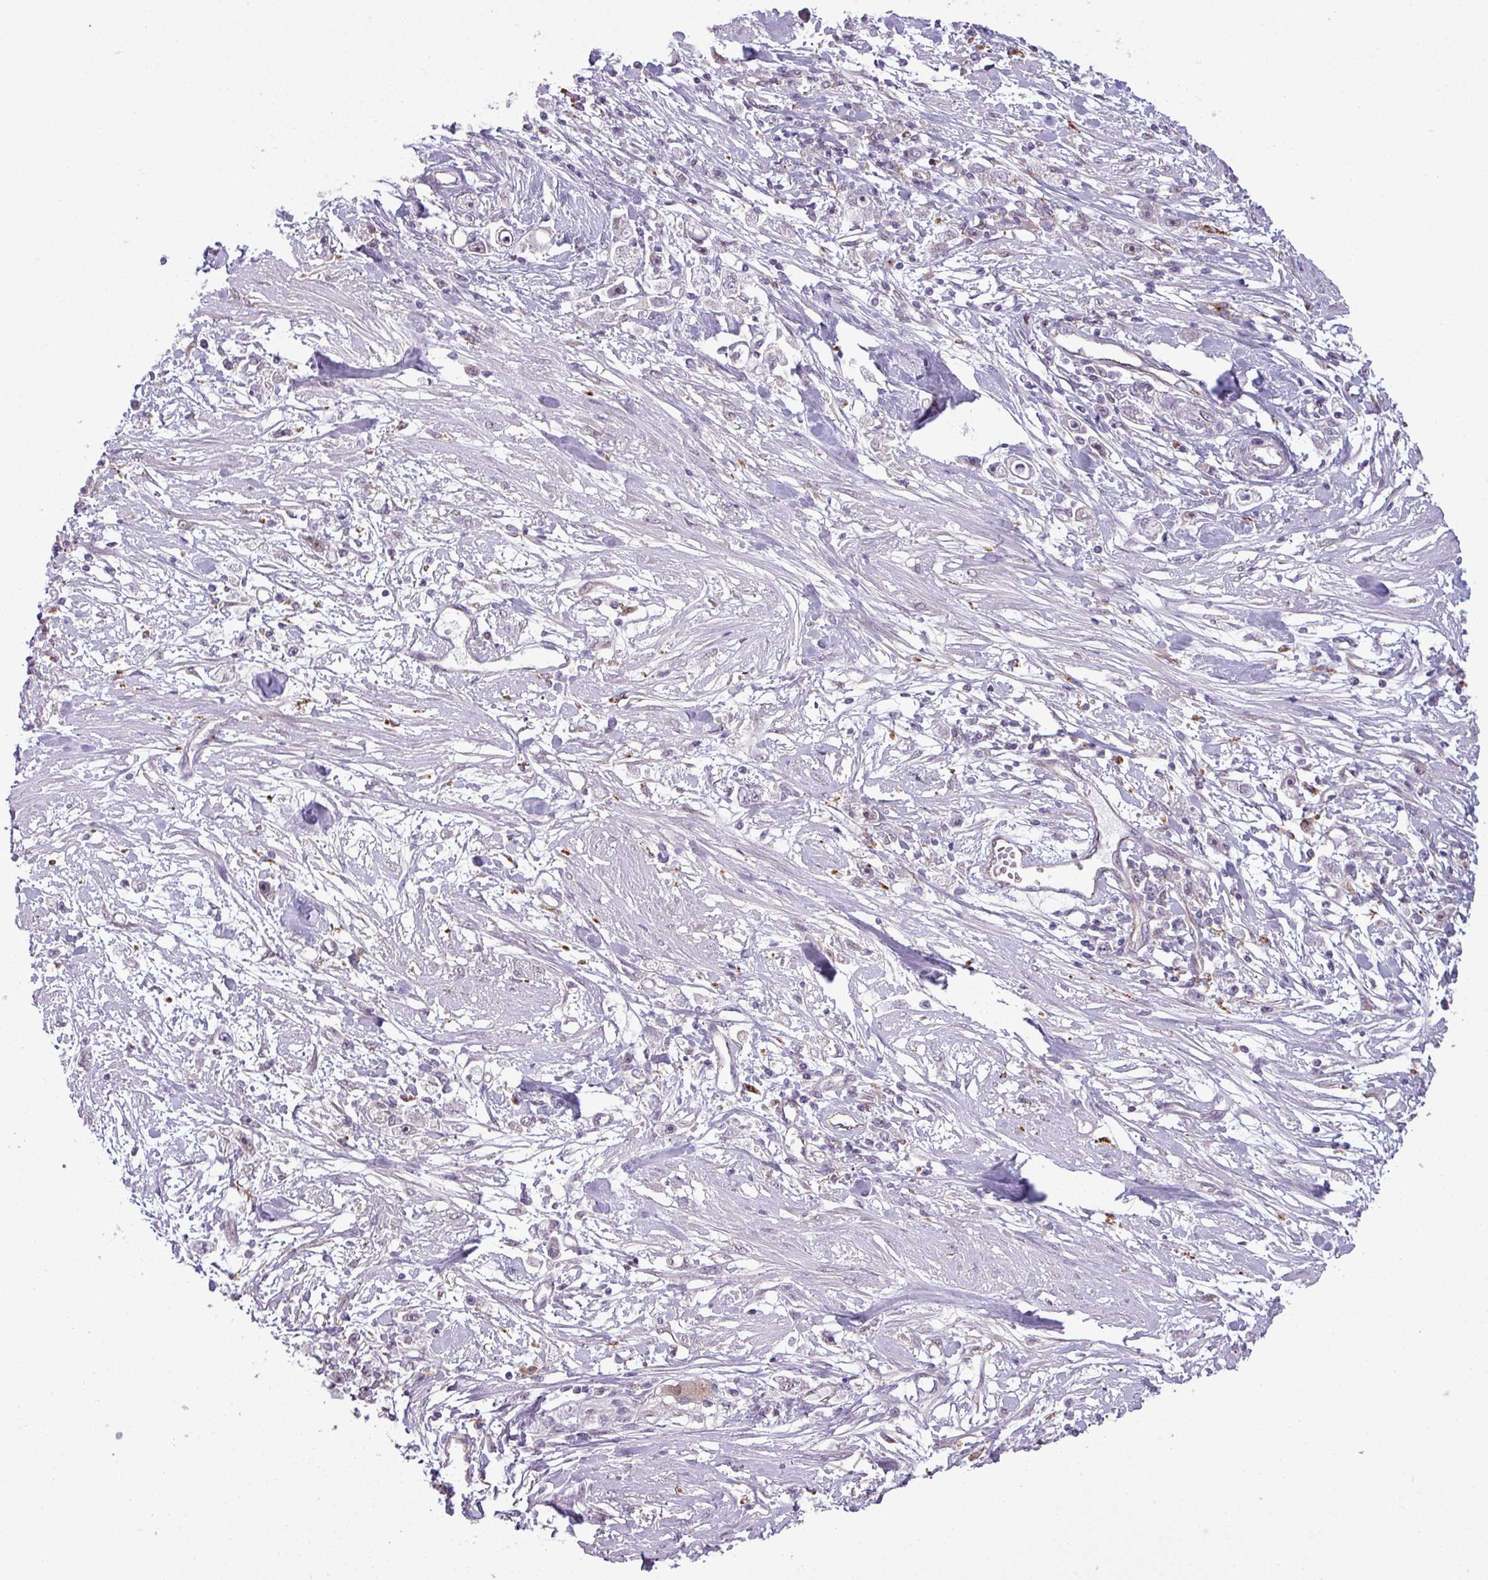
{"staining": {"intensity": "negative", "quantity": "none", "location": "none"}, "tissue": "stomach cancer", "cell_type": "Tumor cells", "image_type": "cancer", "snomed": [{"axis": "morphology", "description": "Adenocarcinoma, NOS"}, {"axis": "topography", "description": "Stomach"}], "caption": "The micrograph displays no staining of tumor cells in stomach adenocarcinoma.", "gene": "CCDC144A", "patient": {"sex": "female", "age": 59}}